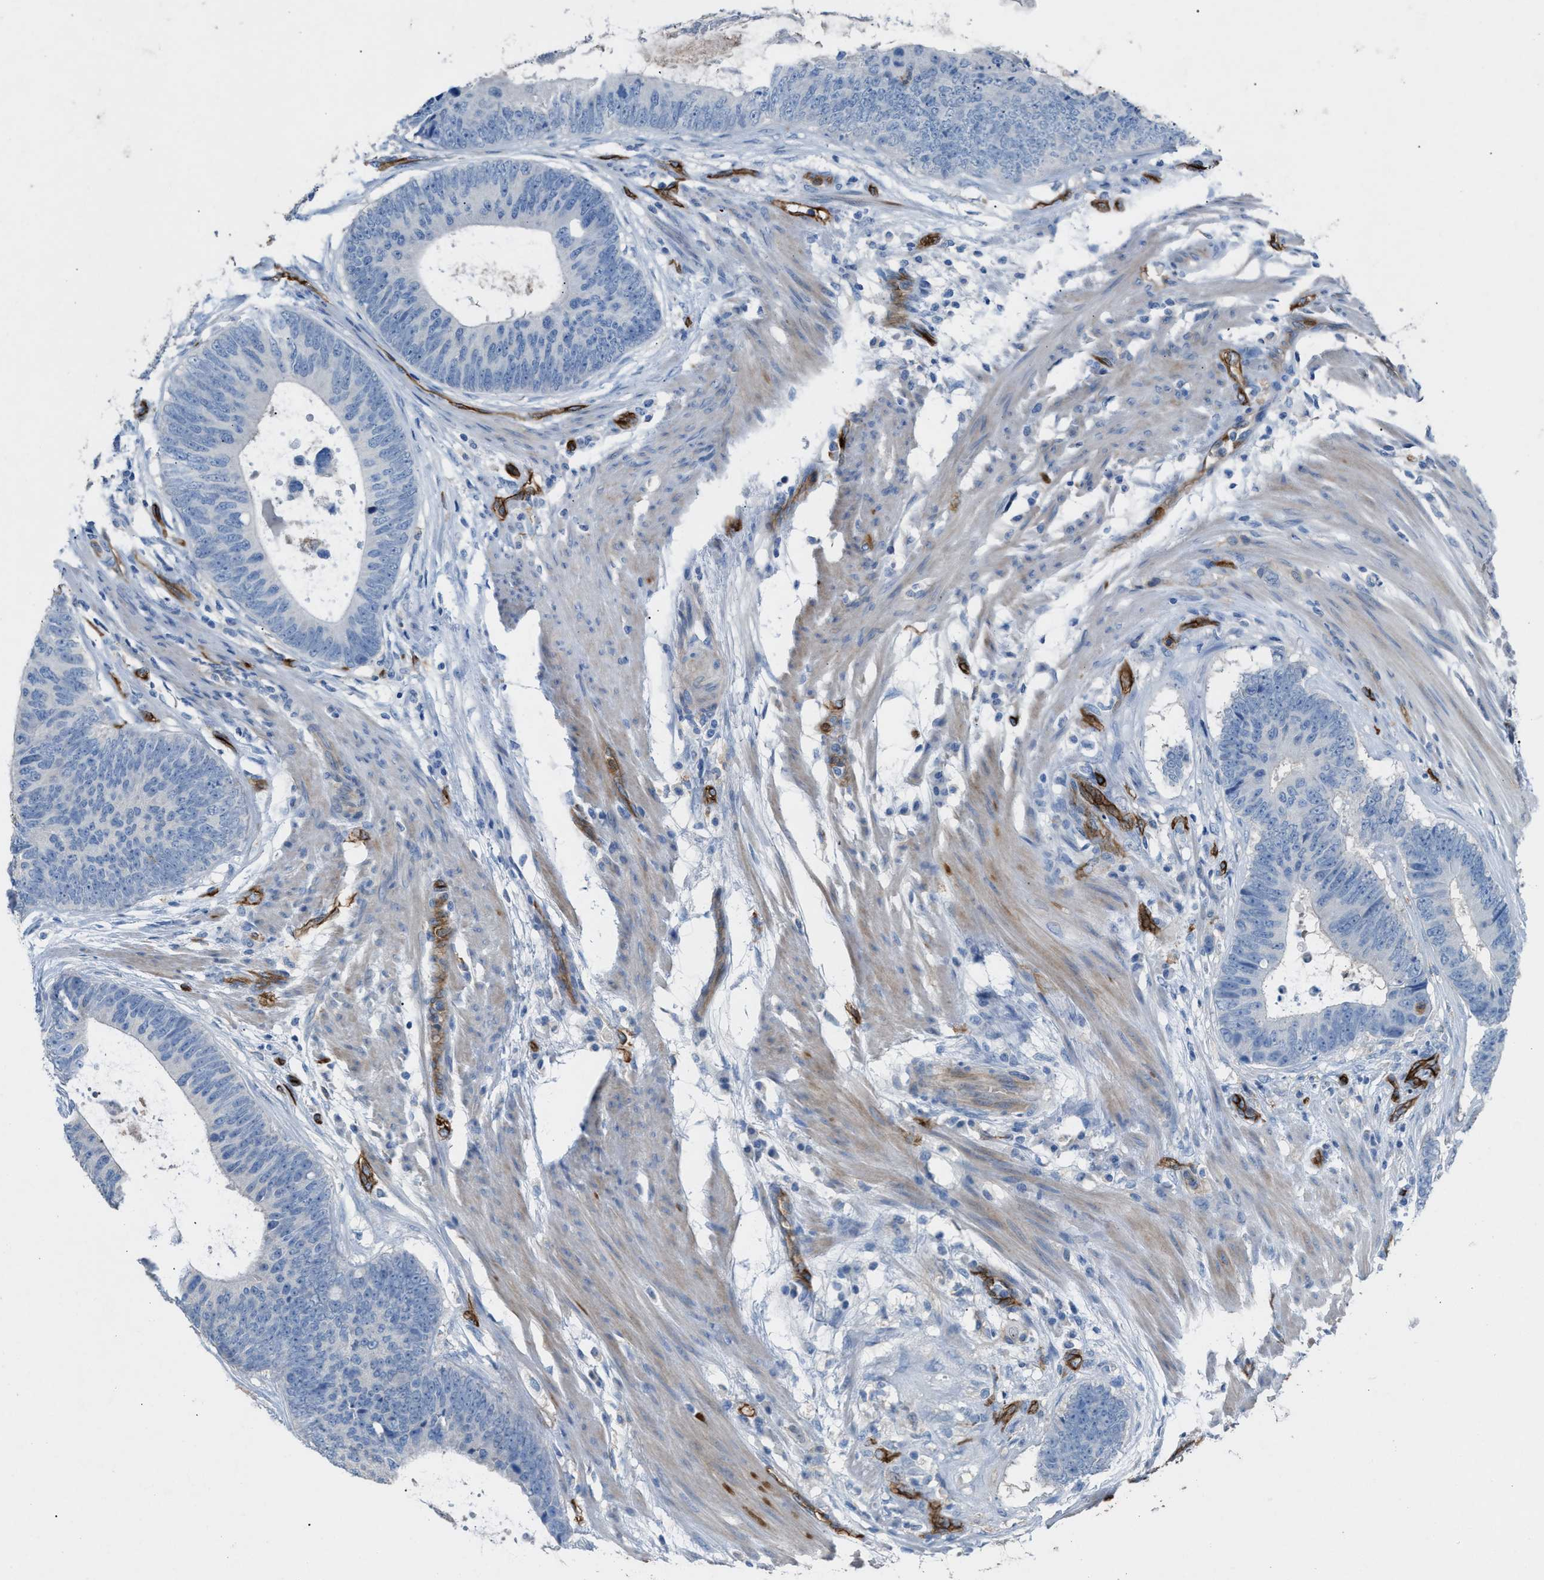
{"staining": {"intensity": "negative", "quantity": "none", "location": "none"}, "tissue": "colorectal cancer", "cell_type": "Tumor cells", "image_type": "cancer", "snomed": [{"axis": "morphology", "description": "Adenocarcinoma, NOS"}, {"axis": "topography", "description": "Colon"}], "caption": "The image shows no staining of tumor cells in colorectal adenocarcinoma.", "gene": "DYSF", "patient": {"sex": "male", "age": 56}}